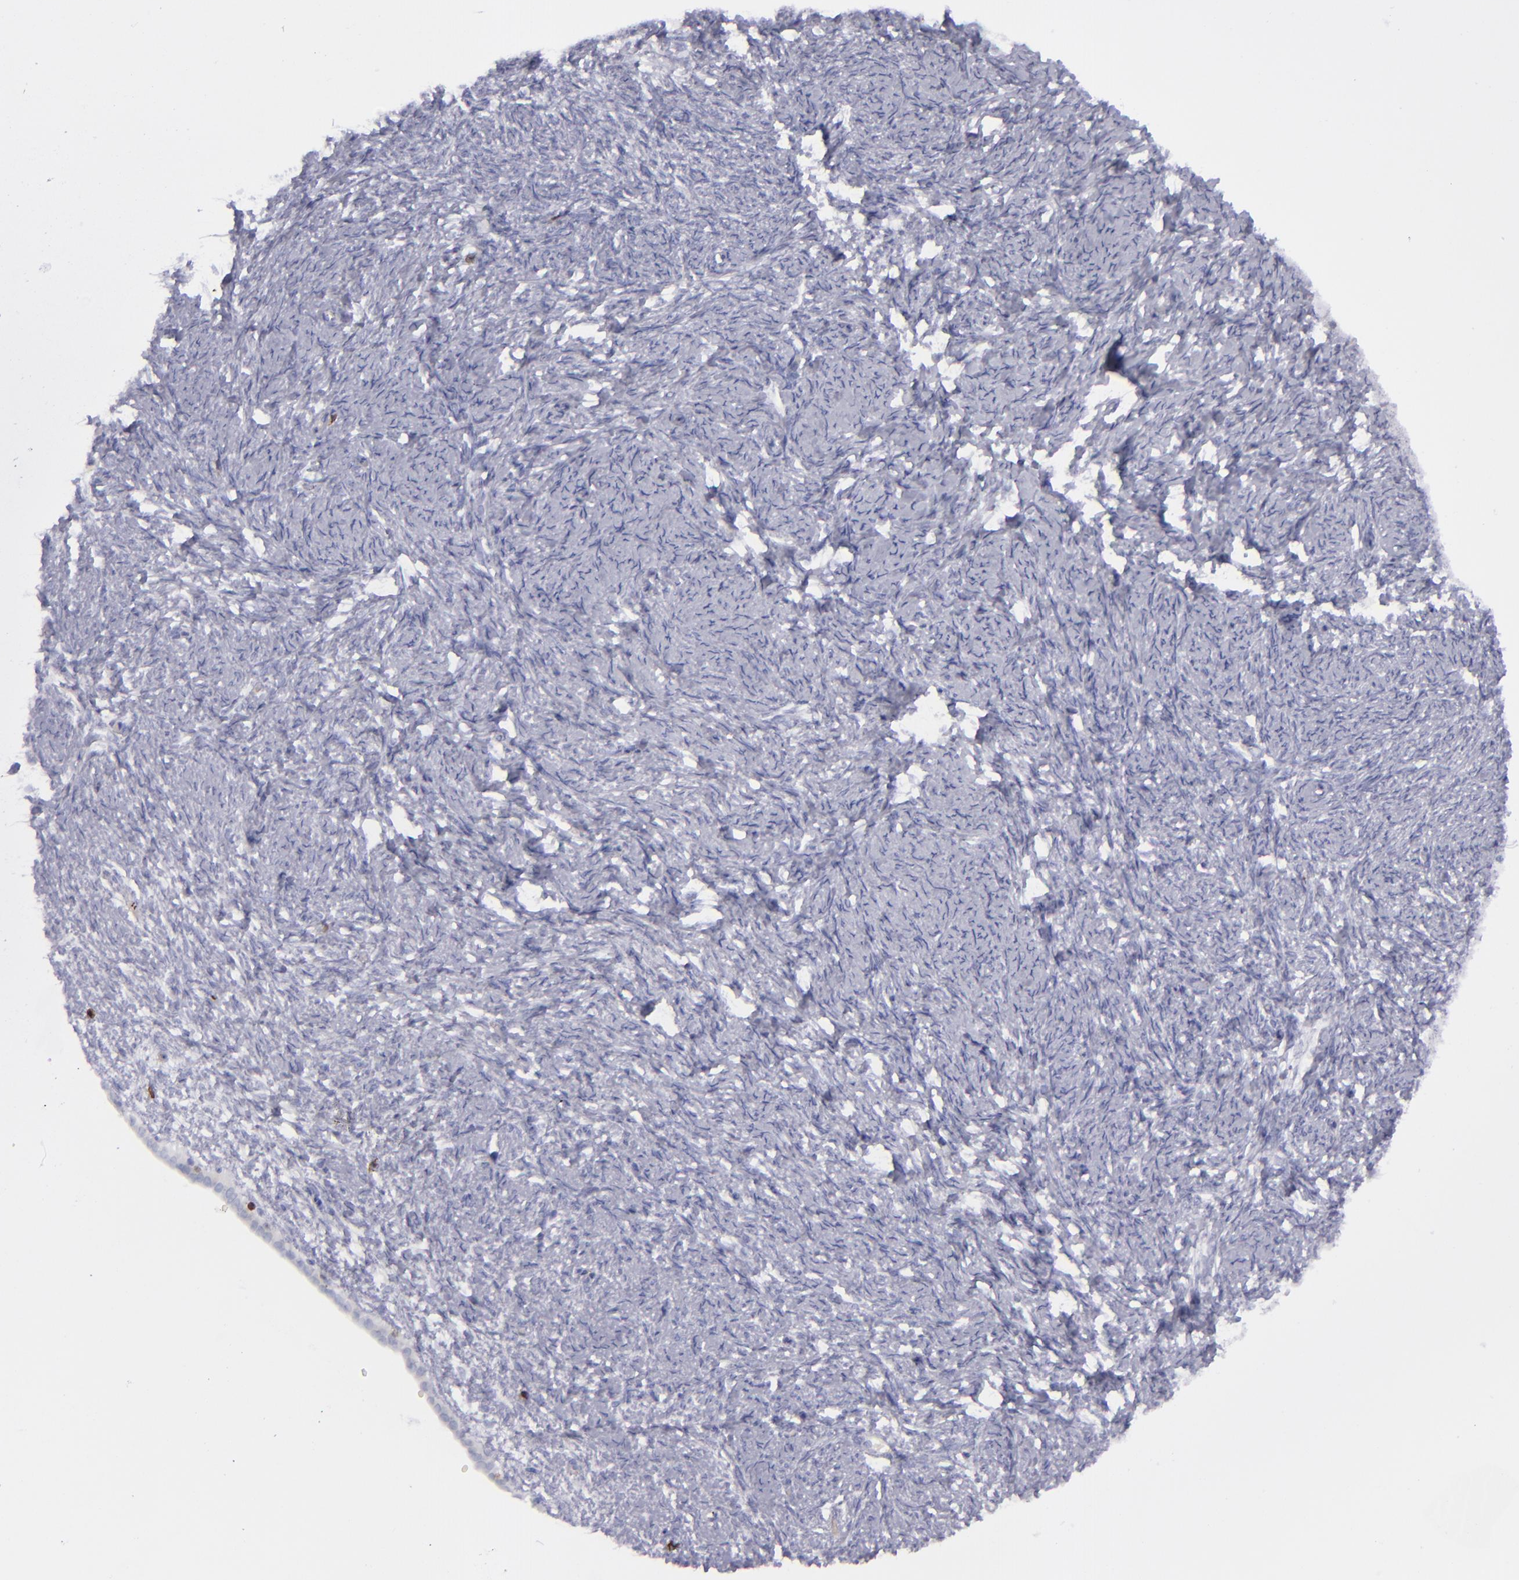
{"staining": {"intensity": "negative", "quantity": "none", "location": "none"}, "tissue": "ovarian cancer", "cell_type": "Tumor cells", "image_type": "cancer", "snomed": [{"axis": "morphology", "description": "Normal tissue, NOS"}, {"axis": "morphology", "description": "Cystadenocarcinoma, serous, NOS"}, {"axis": "topography", "description": "Ovary"}], "caption": "DAB immunohistochemical staining of human ovarian cancer (serous cystadenocarcinoma) displays no significant positivity in tumor cells.", "gene": "CD27", "patient": {"sex": "female", "age": 62}}